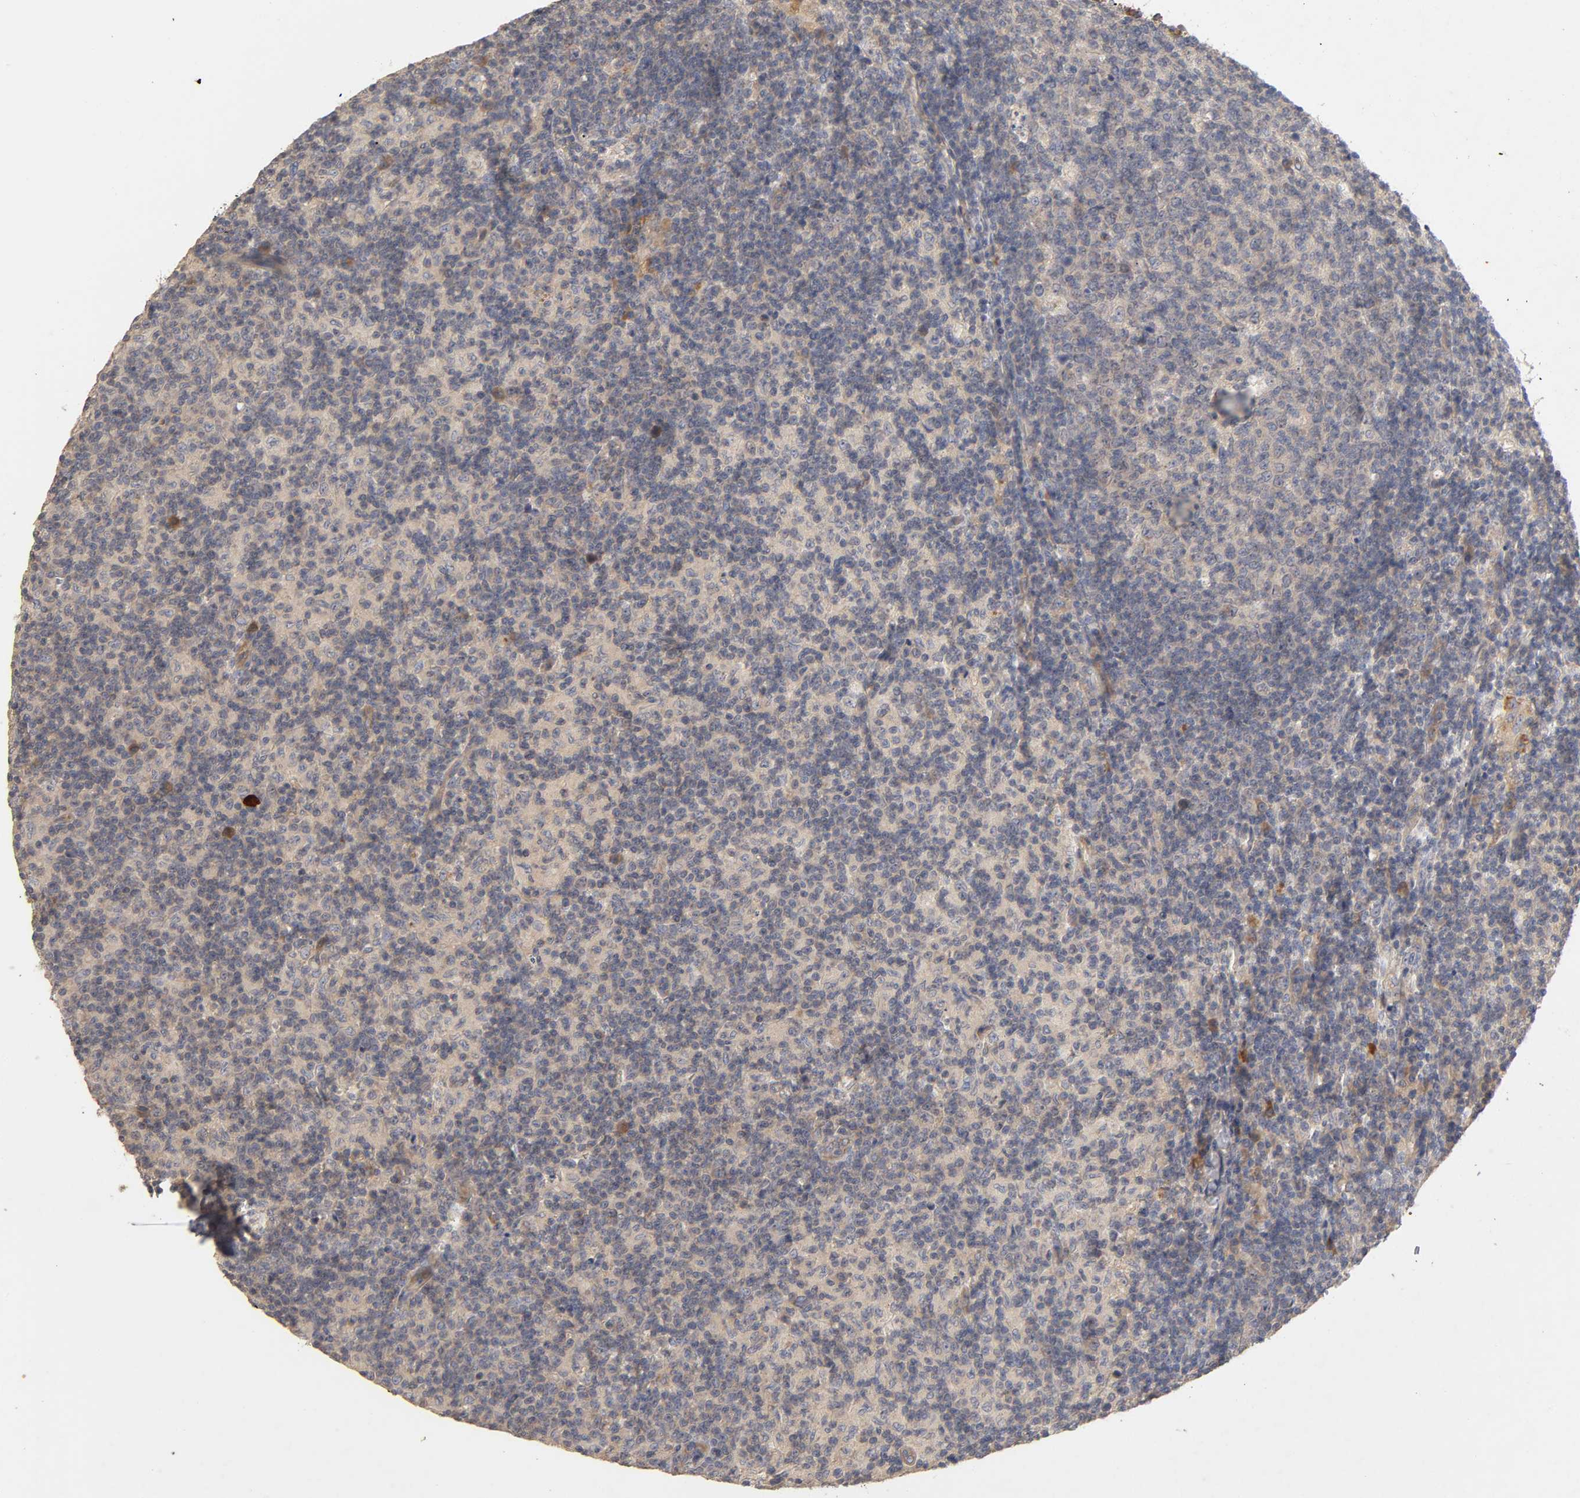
{"staining": {"intensity": "weak", "quantity": ">75%", "location": "cytoplasmic/membranous"}, "tissue": "lymph node", "cell_type": "Germinal center cells", "image_type": "normal", "snomed": [{"axis": "morphology", "description": "Normal tissue, NOS"}, {"axis": "morphology", "description": "Inflammation, NOS"}, {"axis": "topography", "description": "Lymph node"}], "caption": "Germinal center cells demonstrate low levels of weak cytoplasmic/membranous expression in about >75% of cells in normal lymph node. The staining was performed using DAB (3,3'-diaminobenzidine), with brown indicating positive protein expression. Nuclei are stained blue with hematoxylin.", "gene": "PDZD11", "patient": {"sex": "male", "age": 55}}